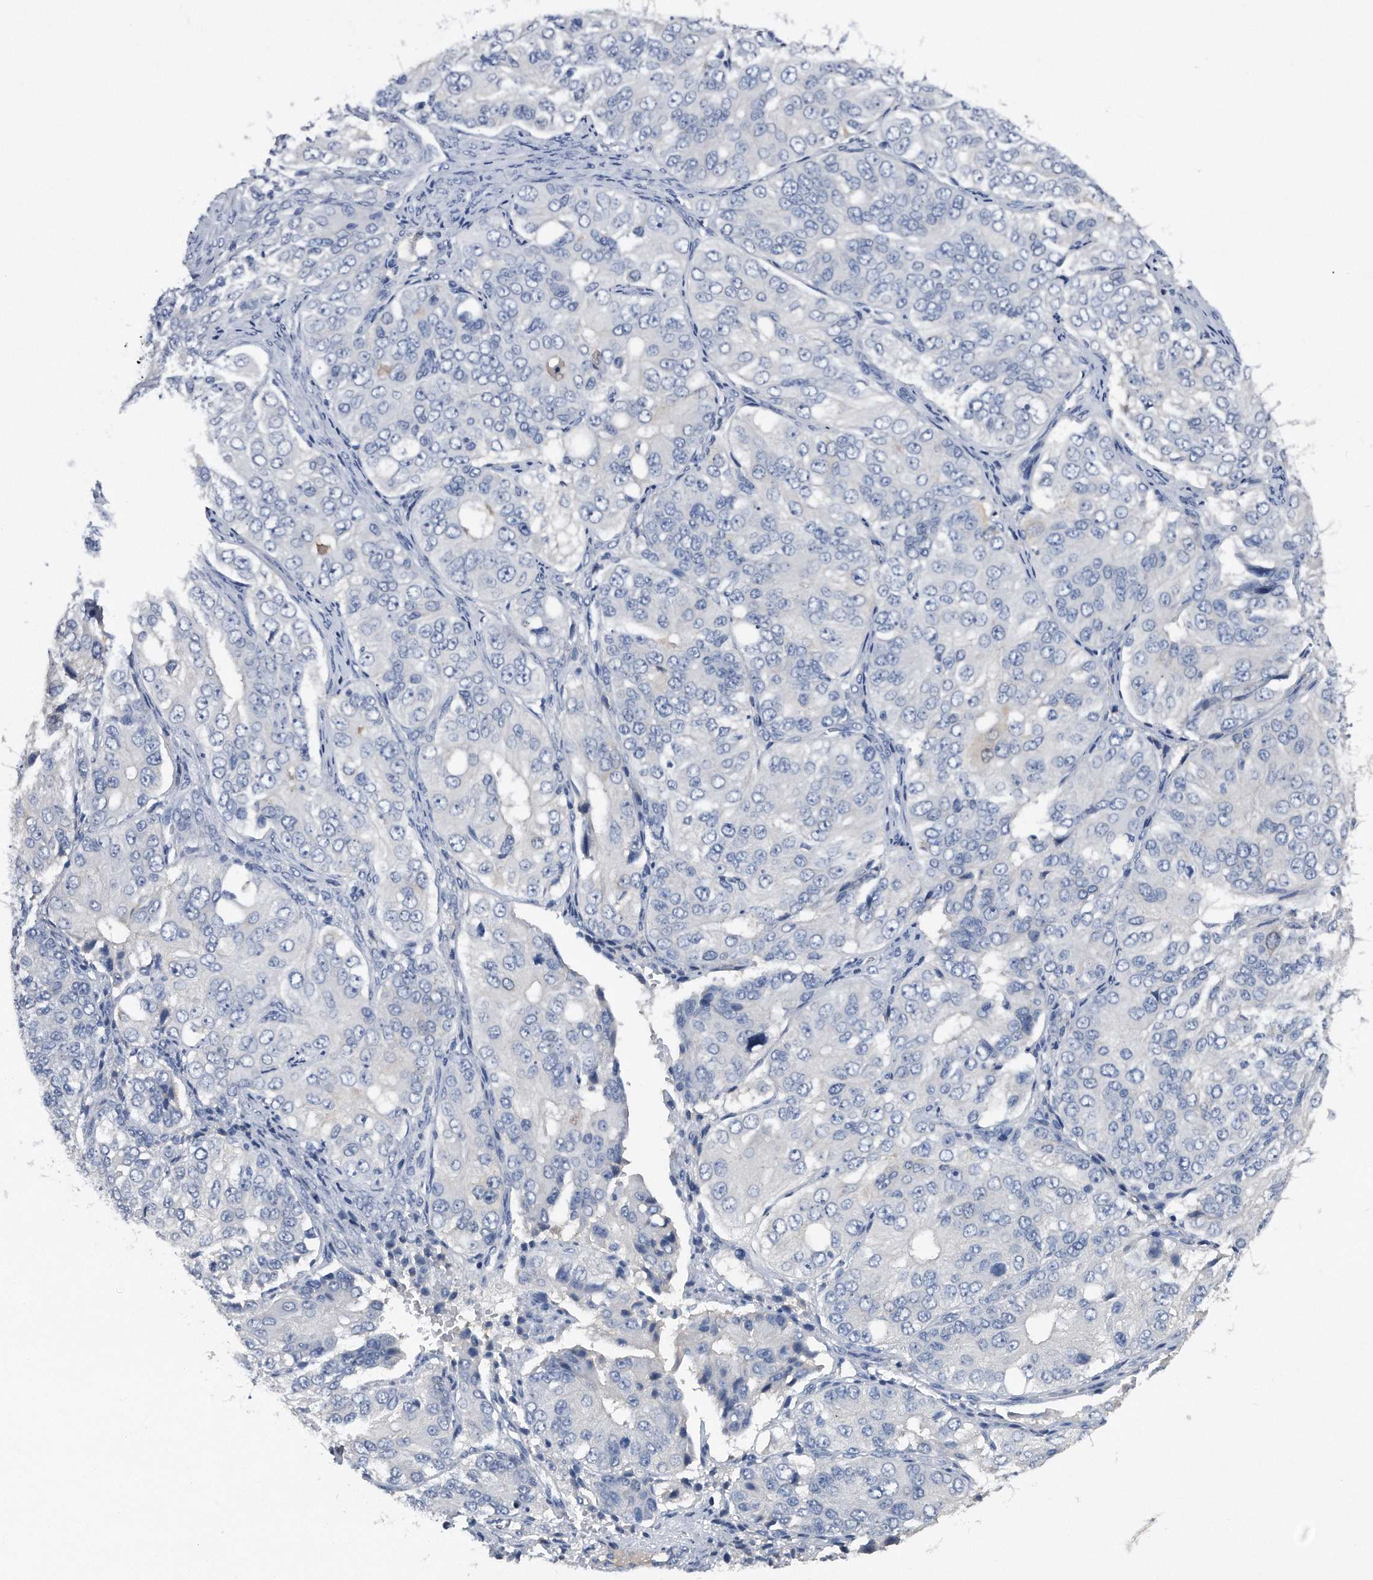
{"staining": {"intensity": "negative", "quantity": "none", "location": "none"}, "tissue": "ovarian cancer", "cell_type": "Tumor cells", "image_type": "cancer", "snomed": [{"axis": "morphology", "description": "Carcinoma, endometroid"}, {"axis": "topography", "description": "Ovary"}], "caption": "Tumor cells show no significant protein expression in ovarian cancer. (DAB immunohistochemistry with hematoxylin counter stain).", "gene": "ASNS", "patient": {"sex": "female", "age": 51}}